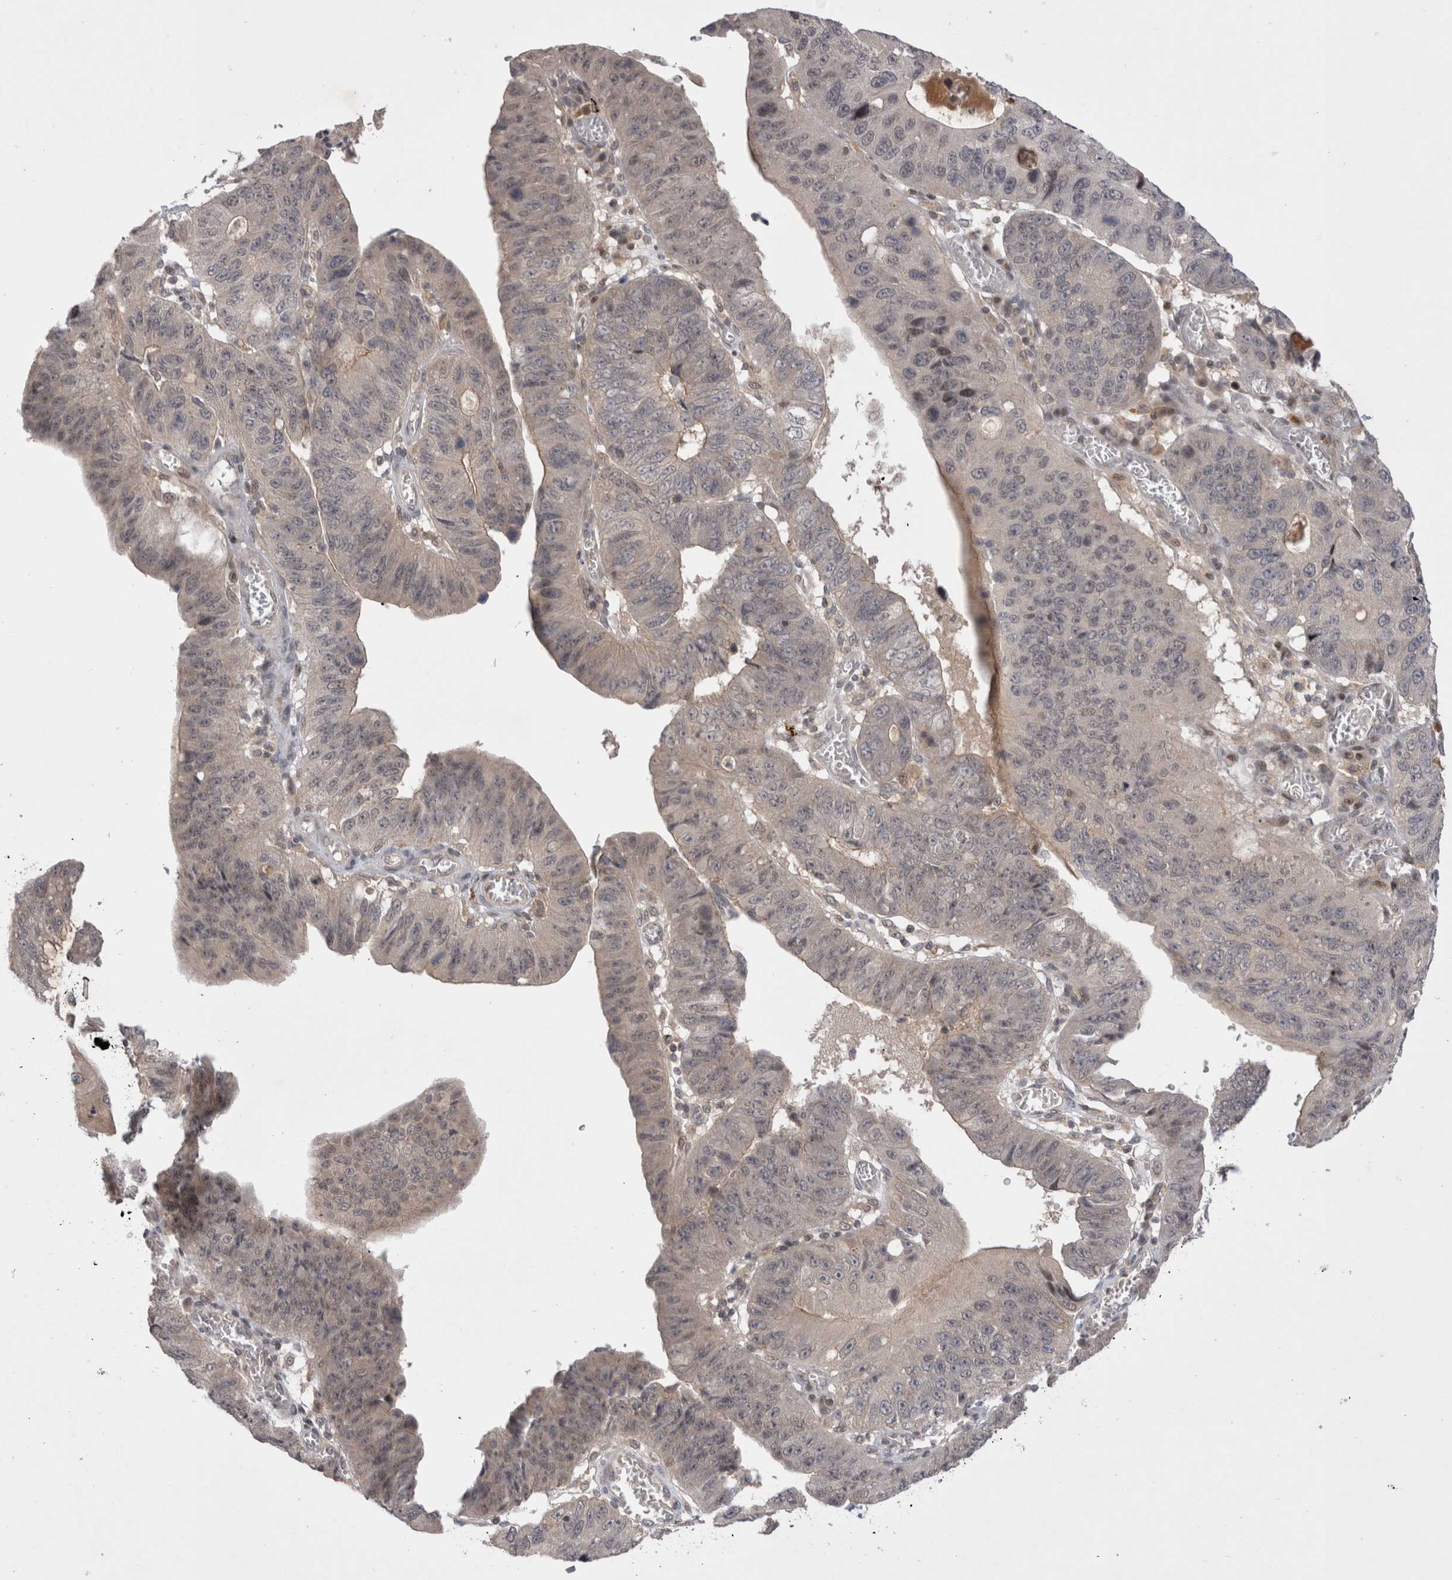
{"staining": {"intensity": "negative", "quantity": "none", "location": "none"}, "tissue": "stomach cancer", "cell_type": "Tumor cells", "image_type": "cancer", "snomed": [{"axis": "morphology", "description": "Adenocarcinoma, NOS"}, {"axis": "topography", "description": "Stomach"}], "caption": "Immunohistochemistry (IHC) image of human stomach cancer stained for a protein (brown), which exhibits no expression in tumor cells.", "gene": "PLEKHM1", "patient": {"sex": "male", "age": 59}}